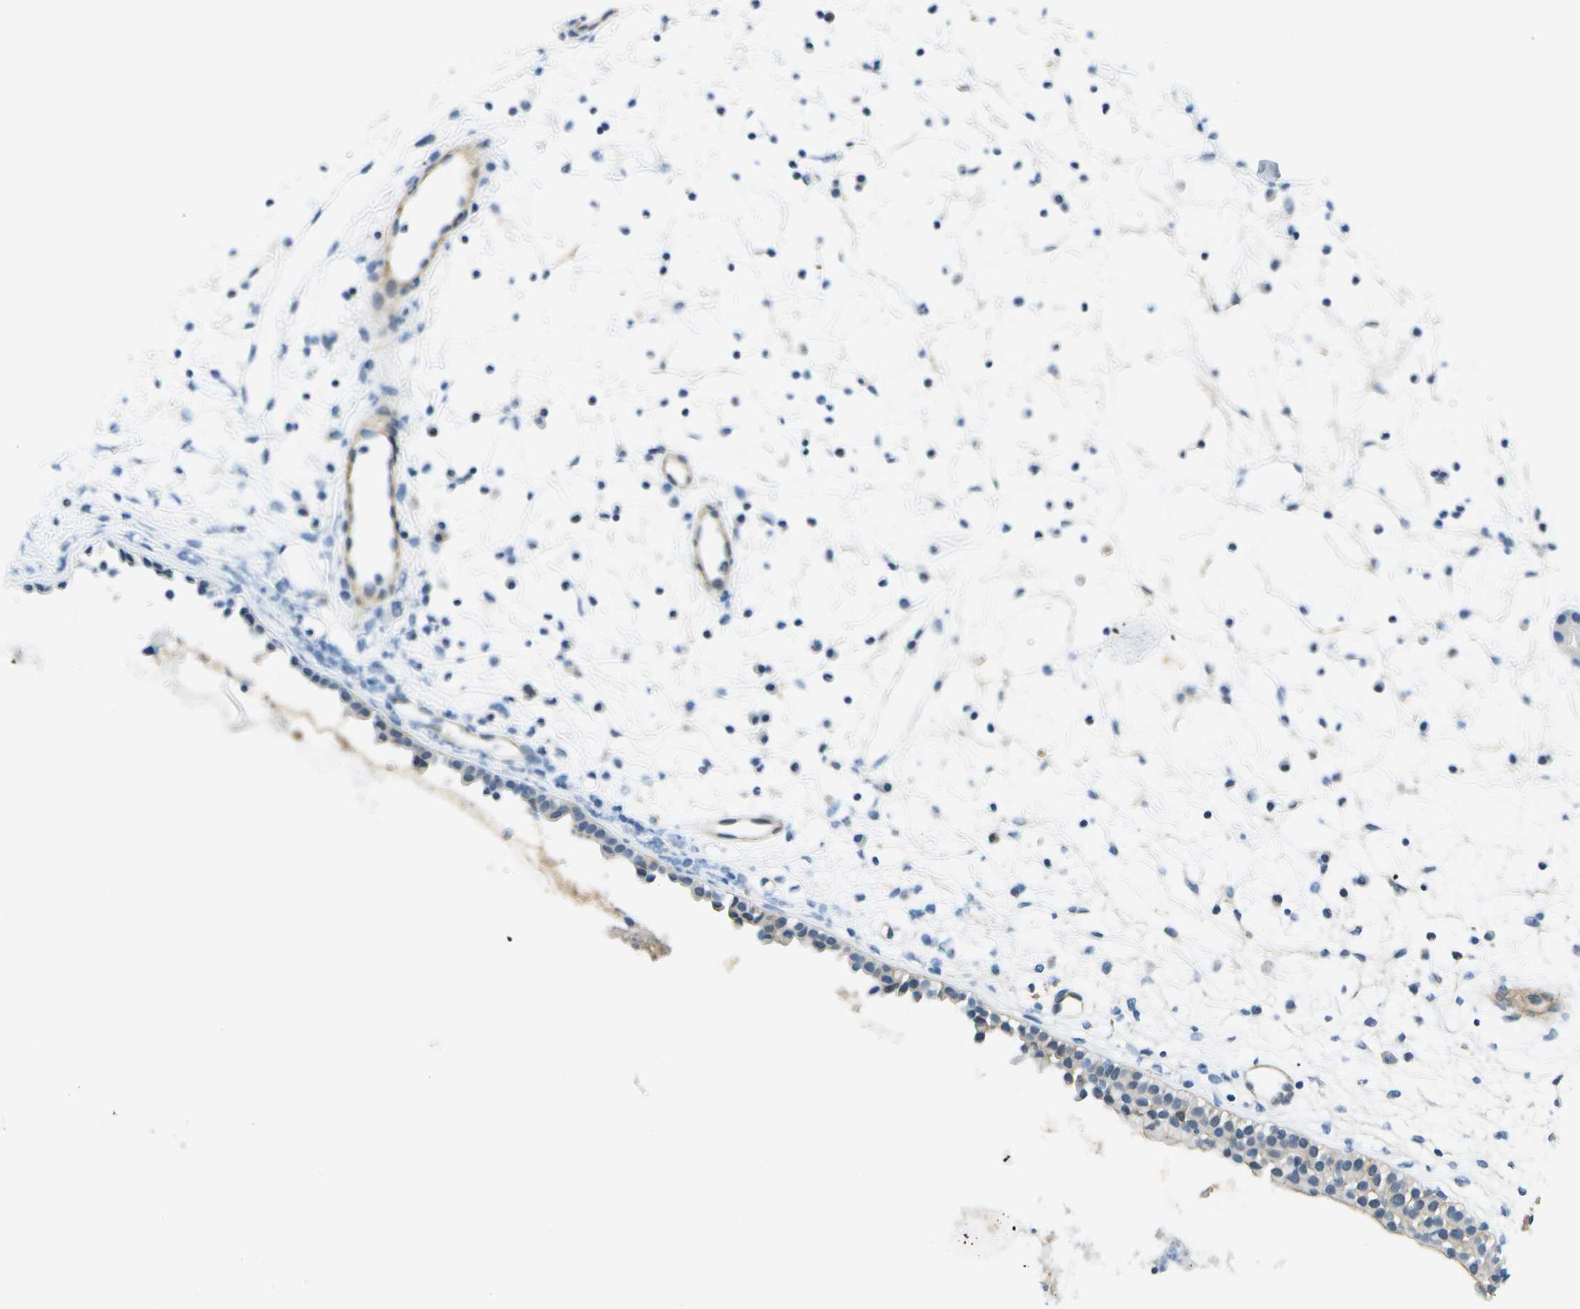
{"staining": {"intensity": "moderate", "quantity": "25%-75%", "location": "cytoplasmic/membranous"}, "tissue": "nasopharynx", "cell_type": "Respiratory epithelial cells", "image_type": "normal", "snomed": [{"axis": "morphology", "description": "Normal tissue, NOS"}, {"axis": "topography", "description": "Nasopharynx"}], "caption": "A histopathology image of nasopharynx stained for a protein exhibits moderate cytoplasmic/membranous brown staining in respiratory epithelial cells.", "gene": "KIAA0040", "patient": {"sex": "male", "age": 21}}